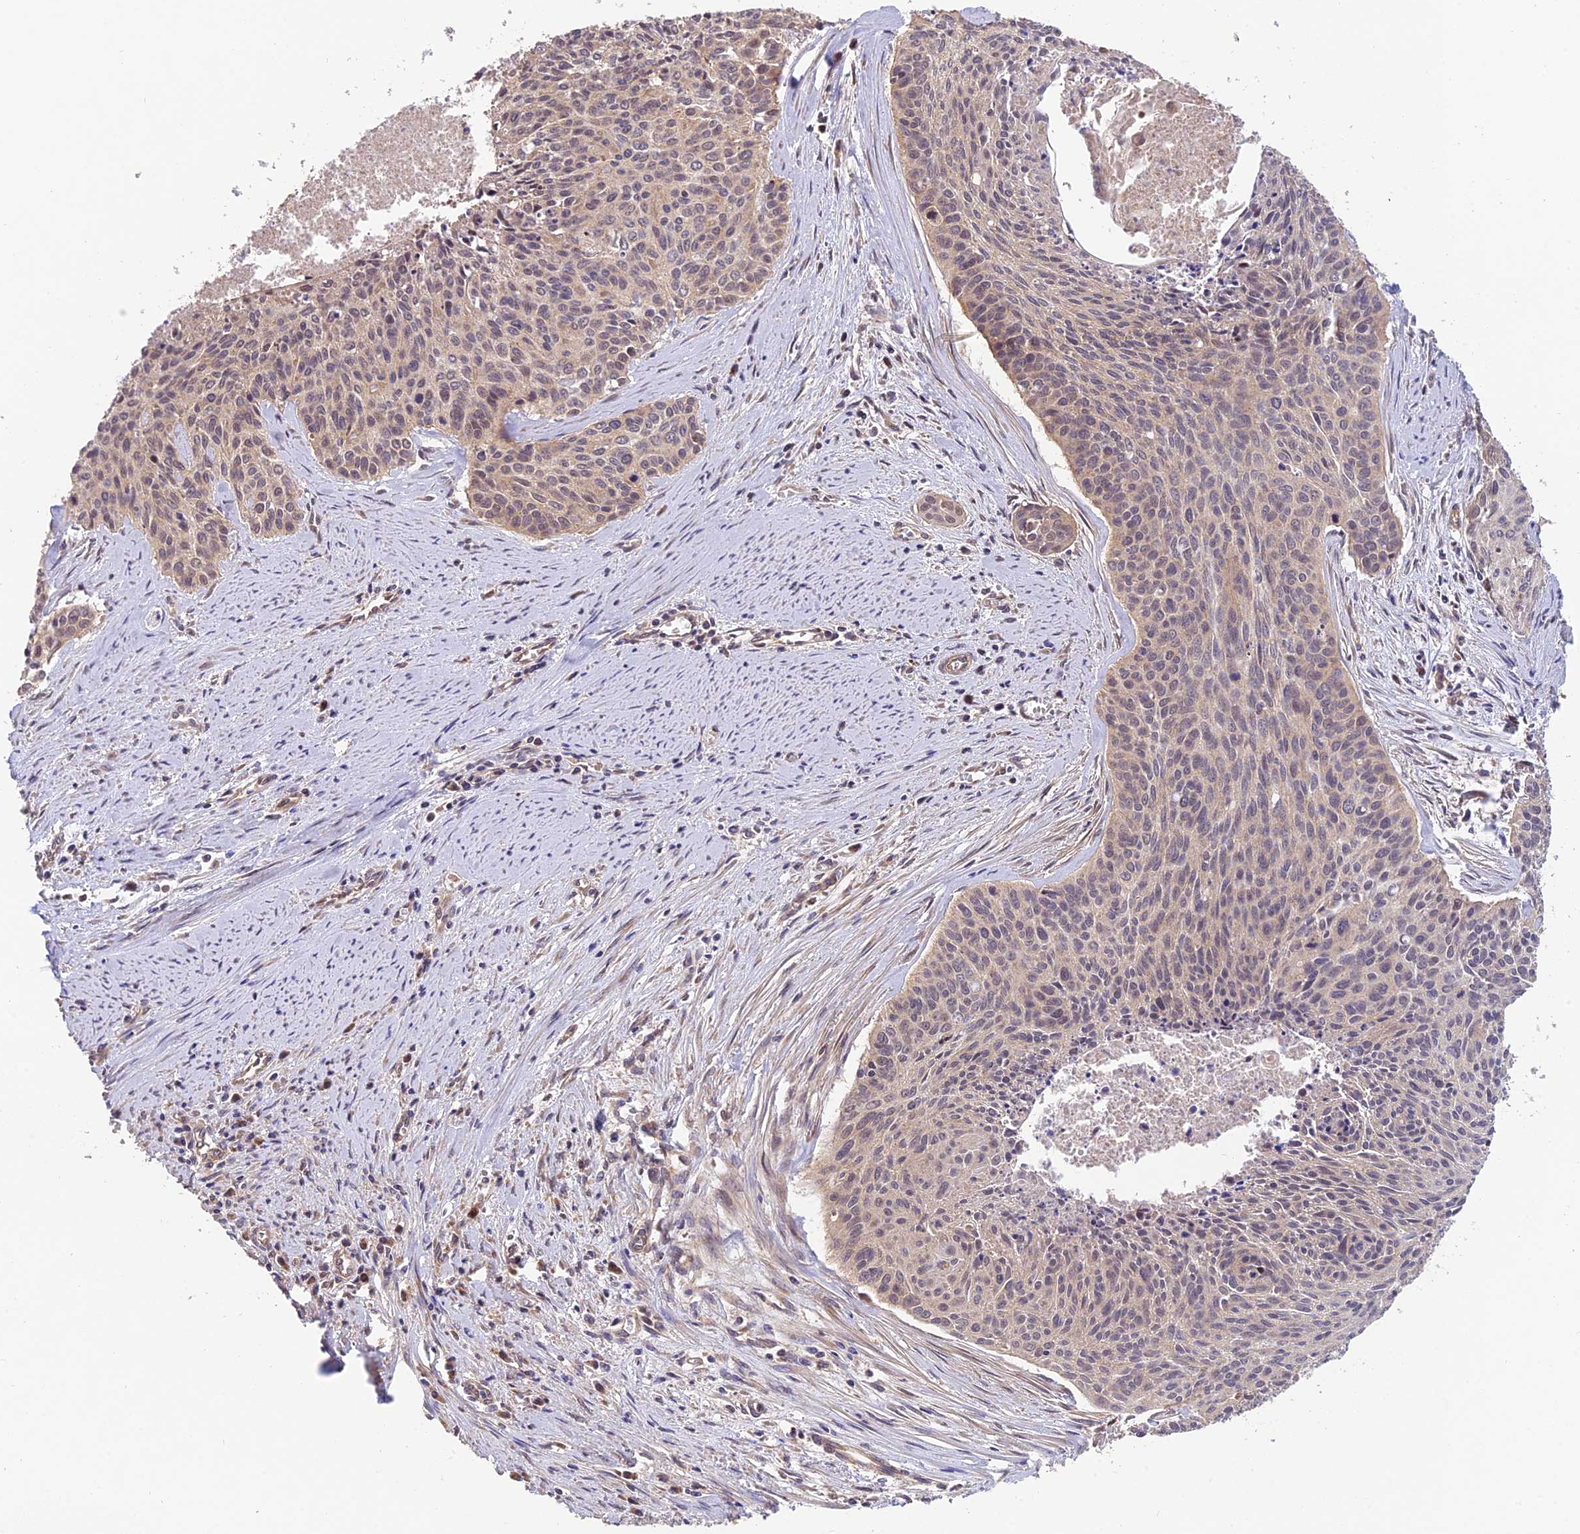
{"staining": {"intensity": "weak", "quantity": "25%-75%", "location": "cytoplasmic/membranous"}, "tissue": "cervical cancer", "cell_type": "Tumor cells", "image_type": "cancer", "snomed": [{"axis": "morphology", "description": "Squamous cell carcinoma, NOS"}, {"axis": "topography", "description": "Cervix"}], "caption": "The image exhibits immunohistochemical staining of cervical squamous cell carcinoma. There is weak cytoplasmic/membranous staining is identified in about 25%-75% of tumor cells. (DAB (3,3'-diaminobenzidine) IHC, brown staining for protein, blue staining for nuclei).", "gene": "MNS1", "patient": {"sex": "female", "age": 55}}